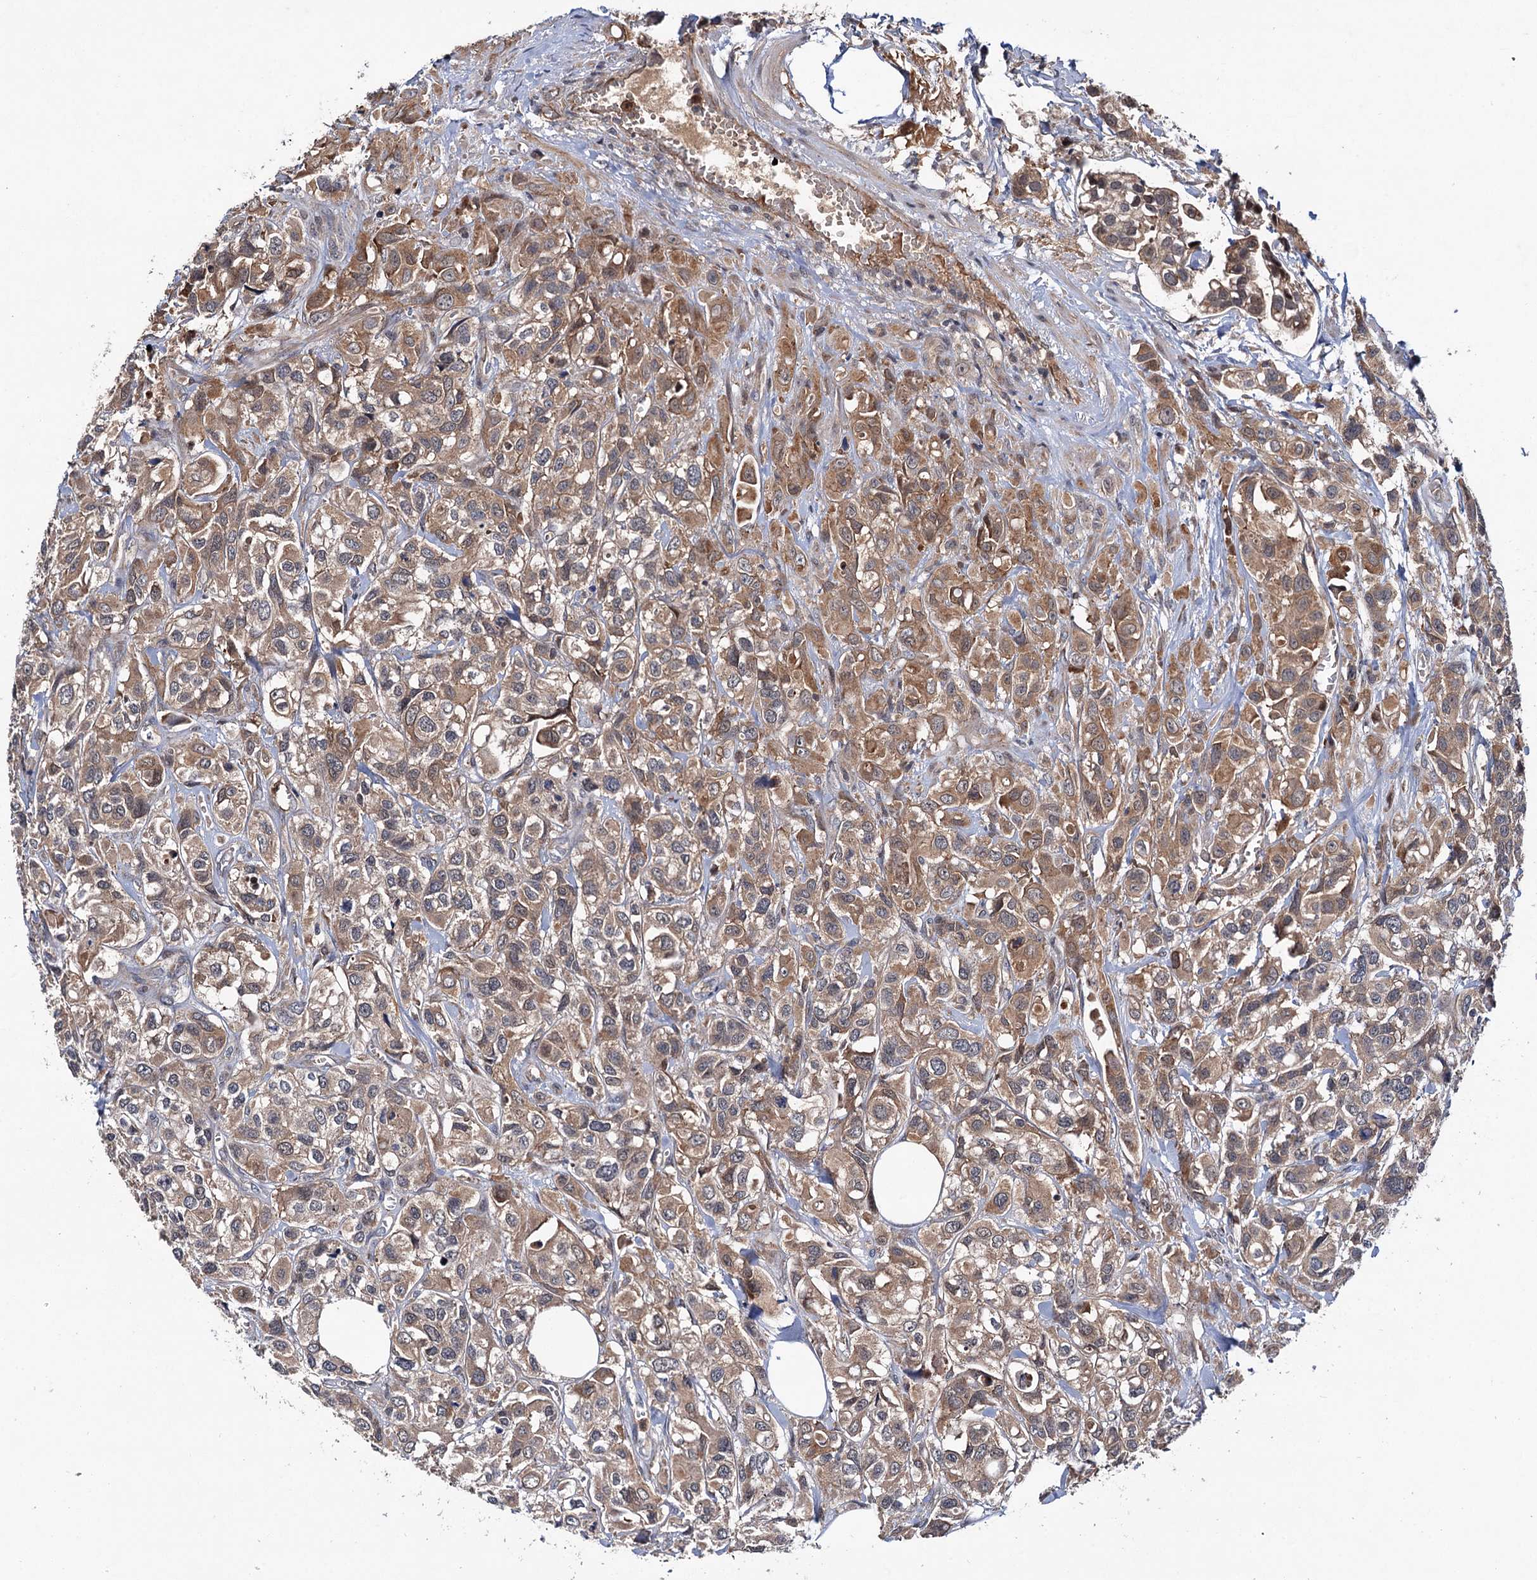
{"staining": {"intensity": "moderate", "quantity": ">75%", "location": "cytoplasmic/membranous"}, "tissue": "urothelial cancer", "cell_type": "Tumor cells", "image_type": "cancer", "snomed": [{"axis": "morphology", "description": "Urothelial carcinoma, High grade"}, {"axis": "topography", "description": "Urinary bladder"}], "caption": "Protein analysis of high-grade urothelial carcinoma tissue reveals moderate cytoplasmic/membranous expression in about >75% of tumor cells.", "gene": "PTPN3", "patient": {"sex": "male", "age": 67}}